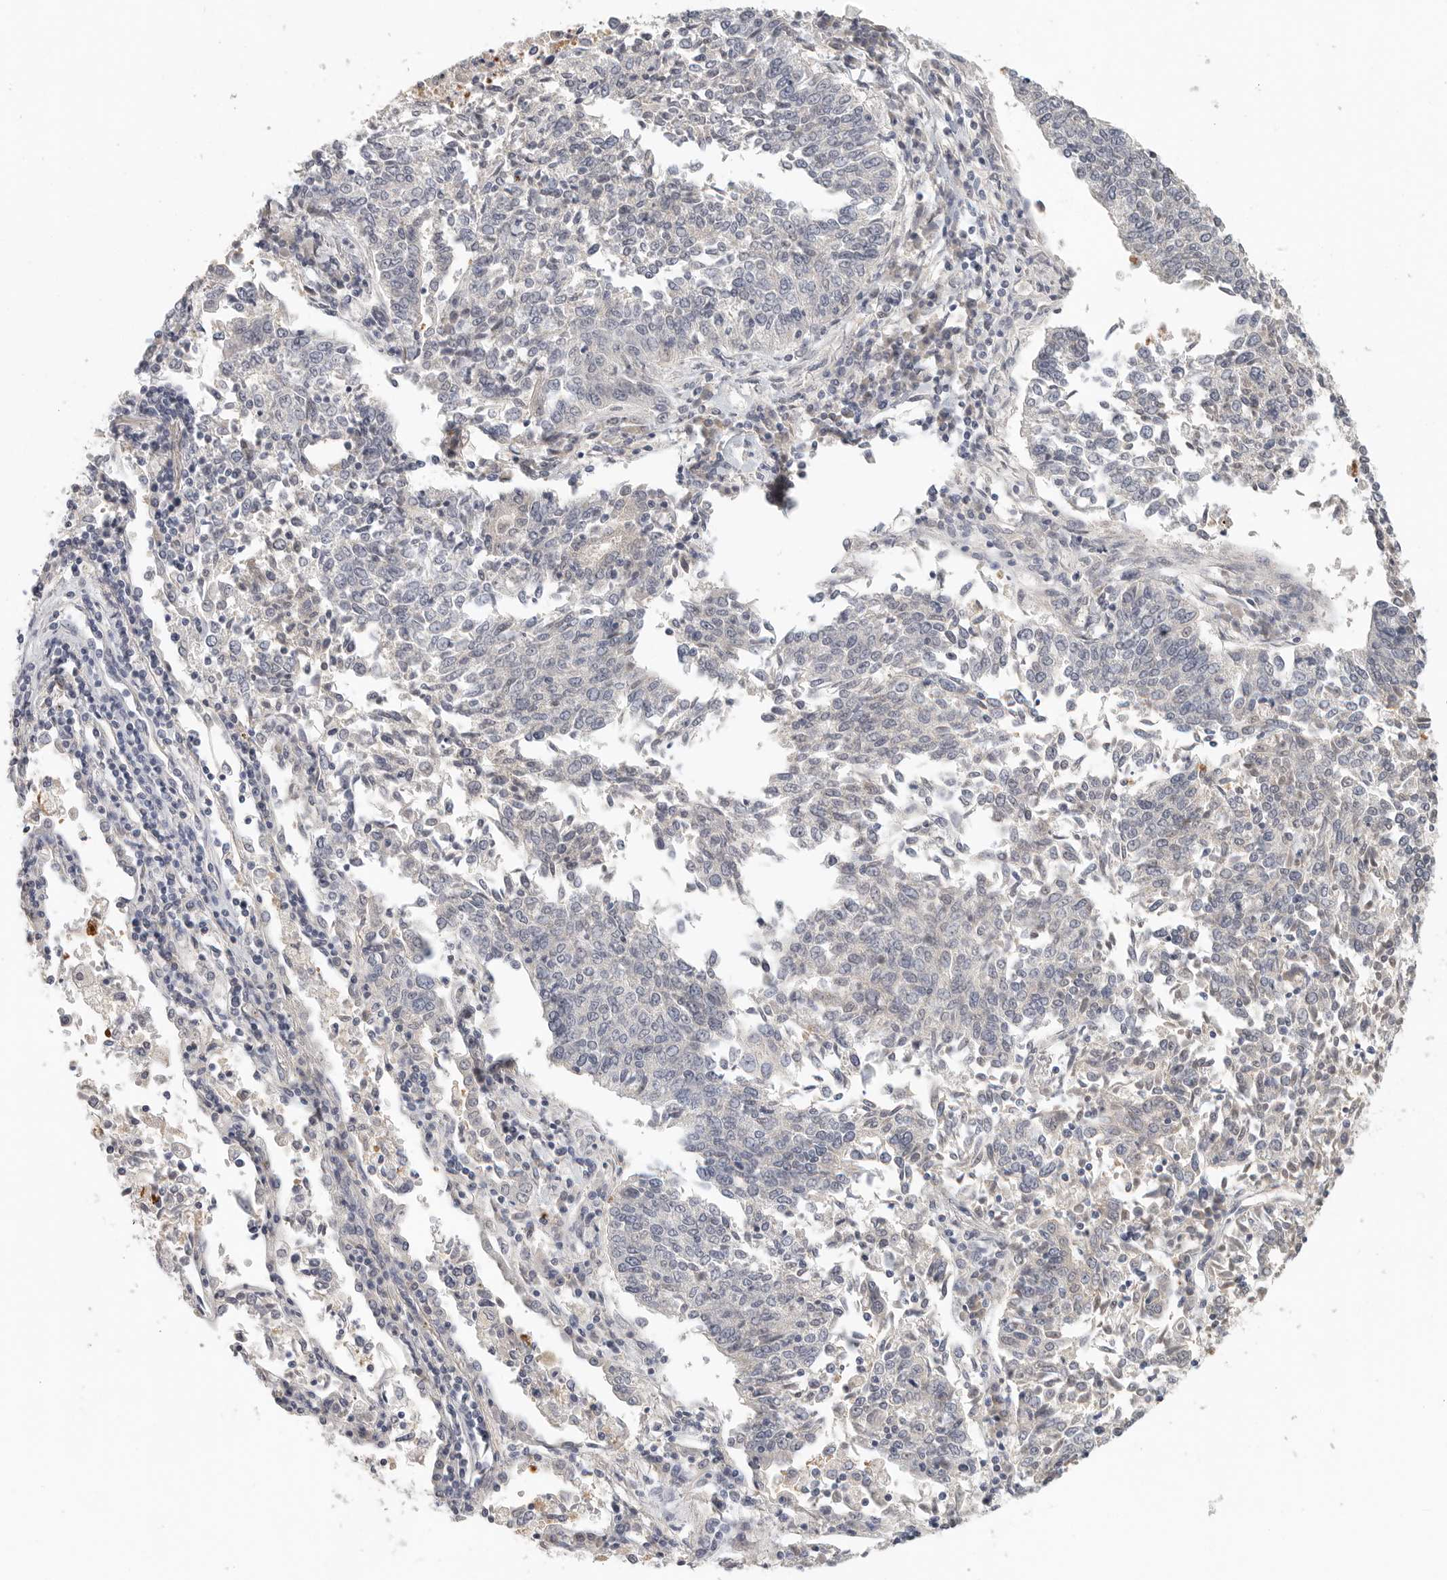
{"staining": {"intensity": "negative", "quantity": "none", "location": "none"}, "tissue": "lung cancer", "cell_type": "Tumor cells", "image_type": "cancer", "snomed": [{"axis": "morphology", "description": "Normal tissue, NOS"}, {"axis": "morphology", "description": "Squamous cell carcinoma, NOS"}, {"axis": "topography", "description": "Cartilage tissue"}, {"axis": "topography", "description": "Lung"}, {"axis": "topography", "description": "Peripheral nerve tissue"}], "caption": "Lung cancer (squamous cell carcinoma) was stained to show a protein in brown. There is no significant staining in tumor cells.", "gene": "HDAC6", "patient": {"sex": "female", "age": 49}}